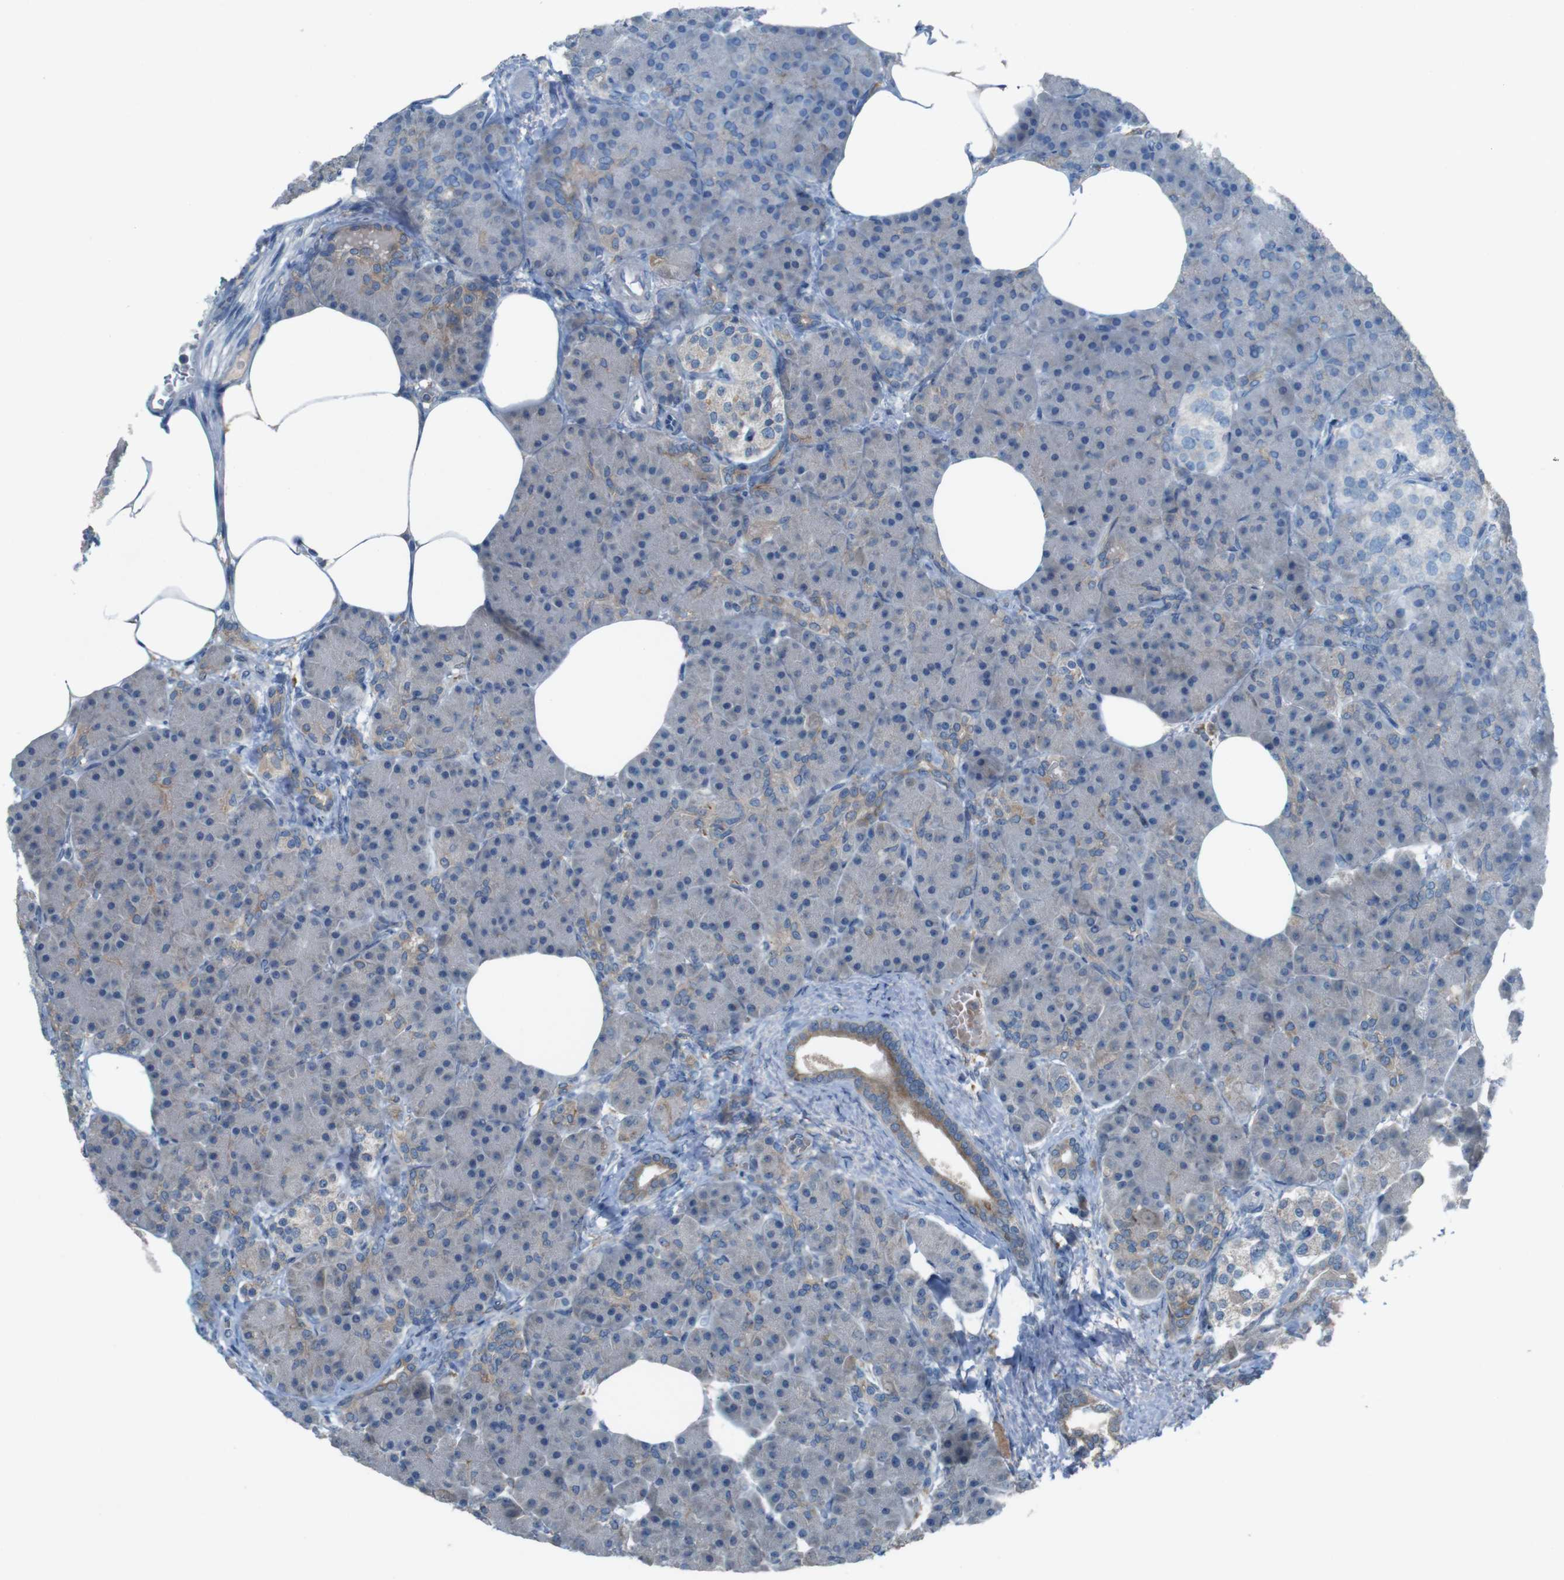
{"staining": {"intensity": "weak", "quantity": "<25%", "location": "cytoplasmic/membranous"}, "tissue": "pancreas", "cell_type": "Exocrine glandular cells", "image_type": "normal", "snomed": [{"axis": "morphology", "description": "Normal tissue, NOS"}, {"axis": "topography", "description": "Pancreas"}], "caption": "Image shows no protein positivity in exocrine glandular cells of benign pancreas.", "gene": "MOGAT3", "patient": {"sex": "female", "age": 70}}